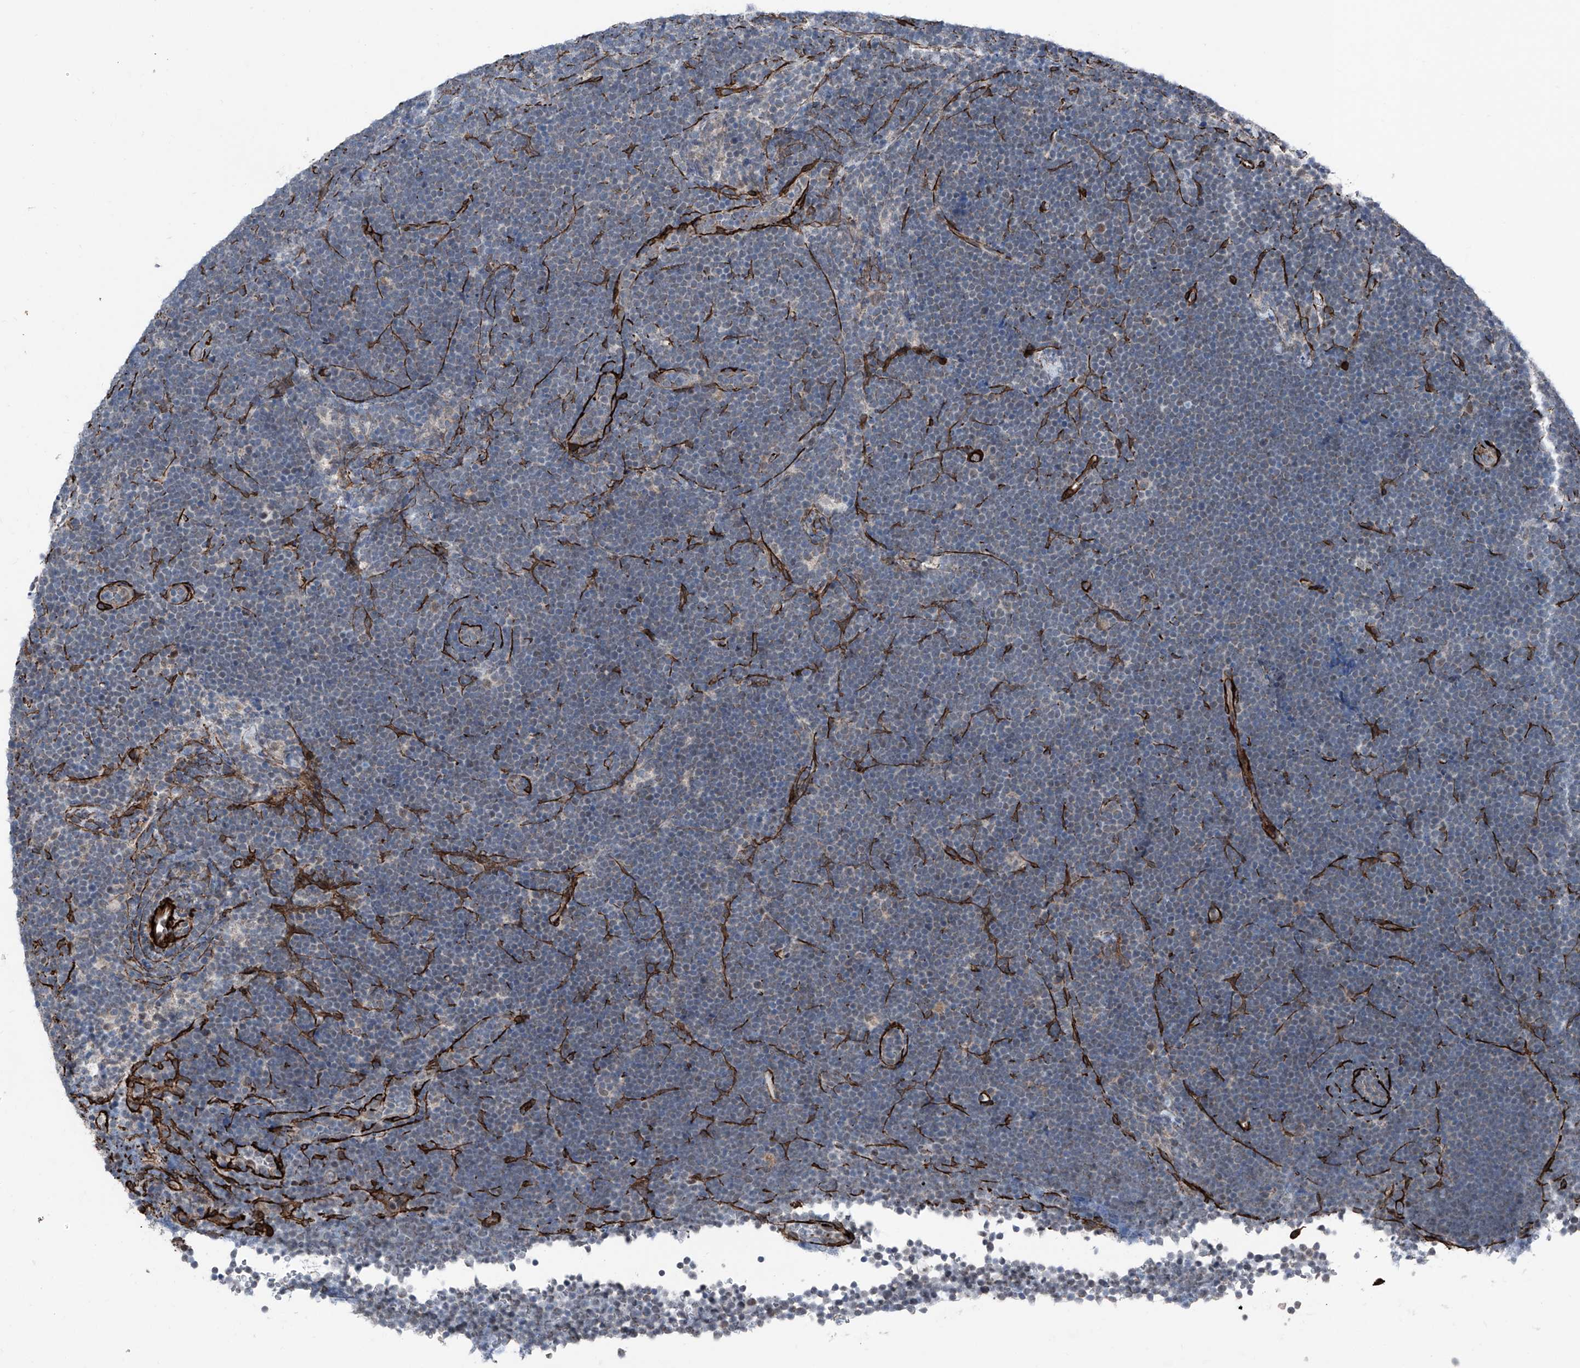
{"staining": {"intensity": "negative", "quantity": "none", "location": "none"}, "tissue": "lymphoma", "cell_type": "Tumor cells", "image_type": "cancer", "snomed": [{"axis": "morphology", "description": "Malignant lymphoma, non-Hodgkin's type, High grade"}, {"axis": "topography", "description": "Lymph node"}], "caption": "Immunohistochemical staining of lymphoma reveals no significant positivity in tumor cells.", "gene": "COA7", "patient": {"sex": "male", "age": 13}}